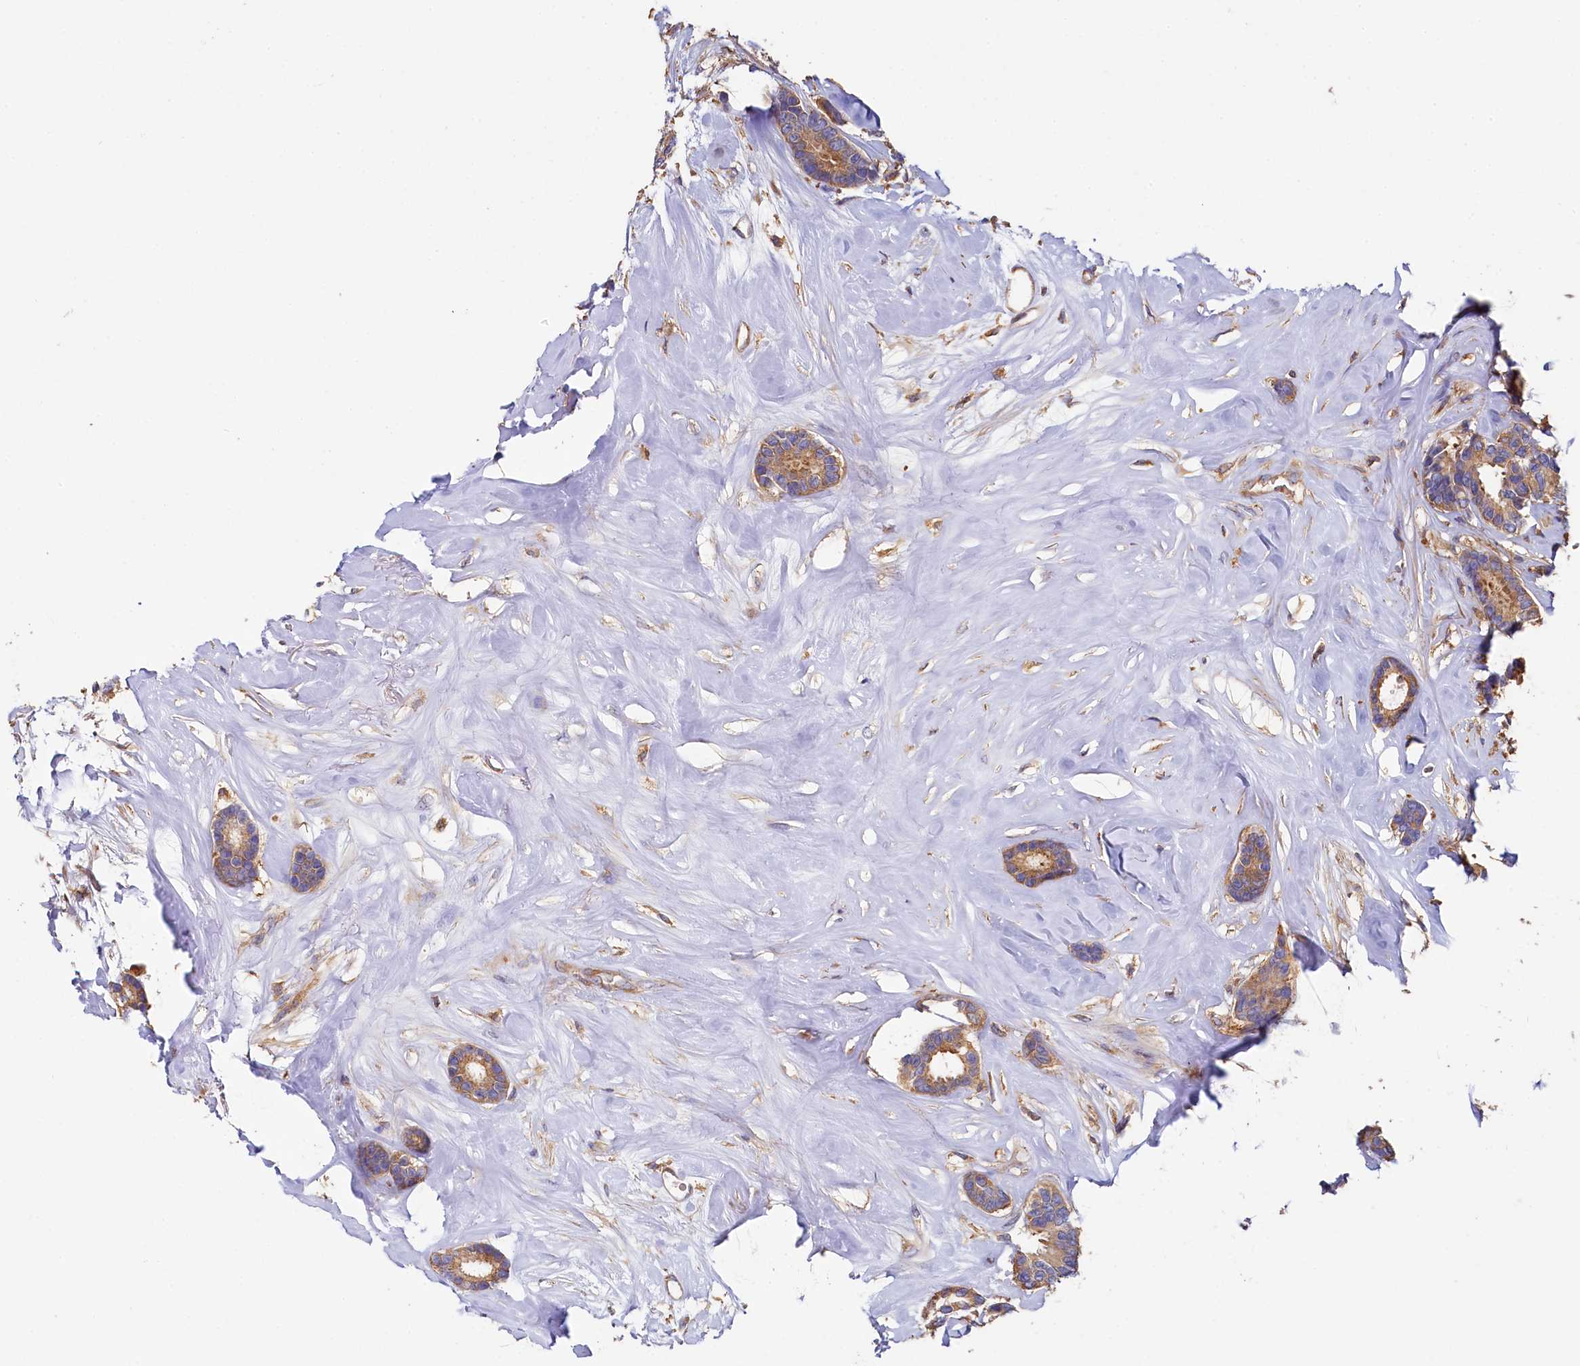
{"staining": {"intensity": "moderate", "quantity": ">75%", "location": "cytoplasmic/membranous"}, "tissue": "breast cancer", "cell_type": "Tumor cells", "image_type": "cancer", "snomed": [{"axis": "morphology", "description": "Duct carcinoma"}, {"axis": "topography", "description": "Breast"}], "caption": "About >75% of tumor cells in breast infiltrating ductal carcinoma exhibit moderate cytoplasmic/membranous protein expression as visualized by brown immunohistochemical staining.", "gene": "PPIP5K1", "patient": {"sex": "female", "age": 87}}